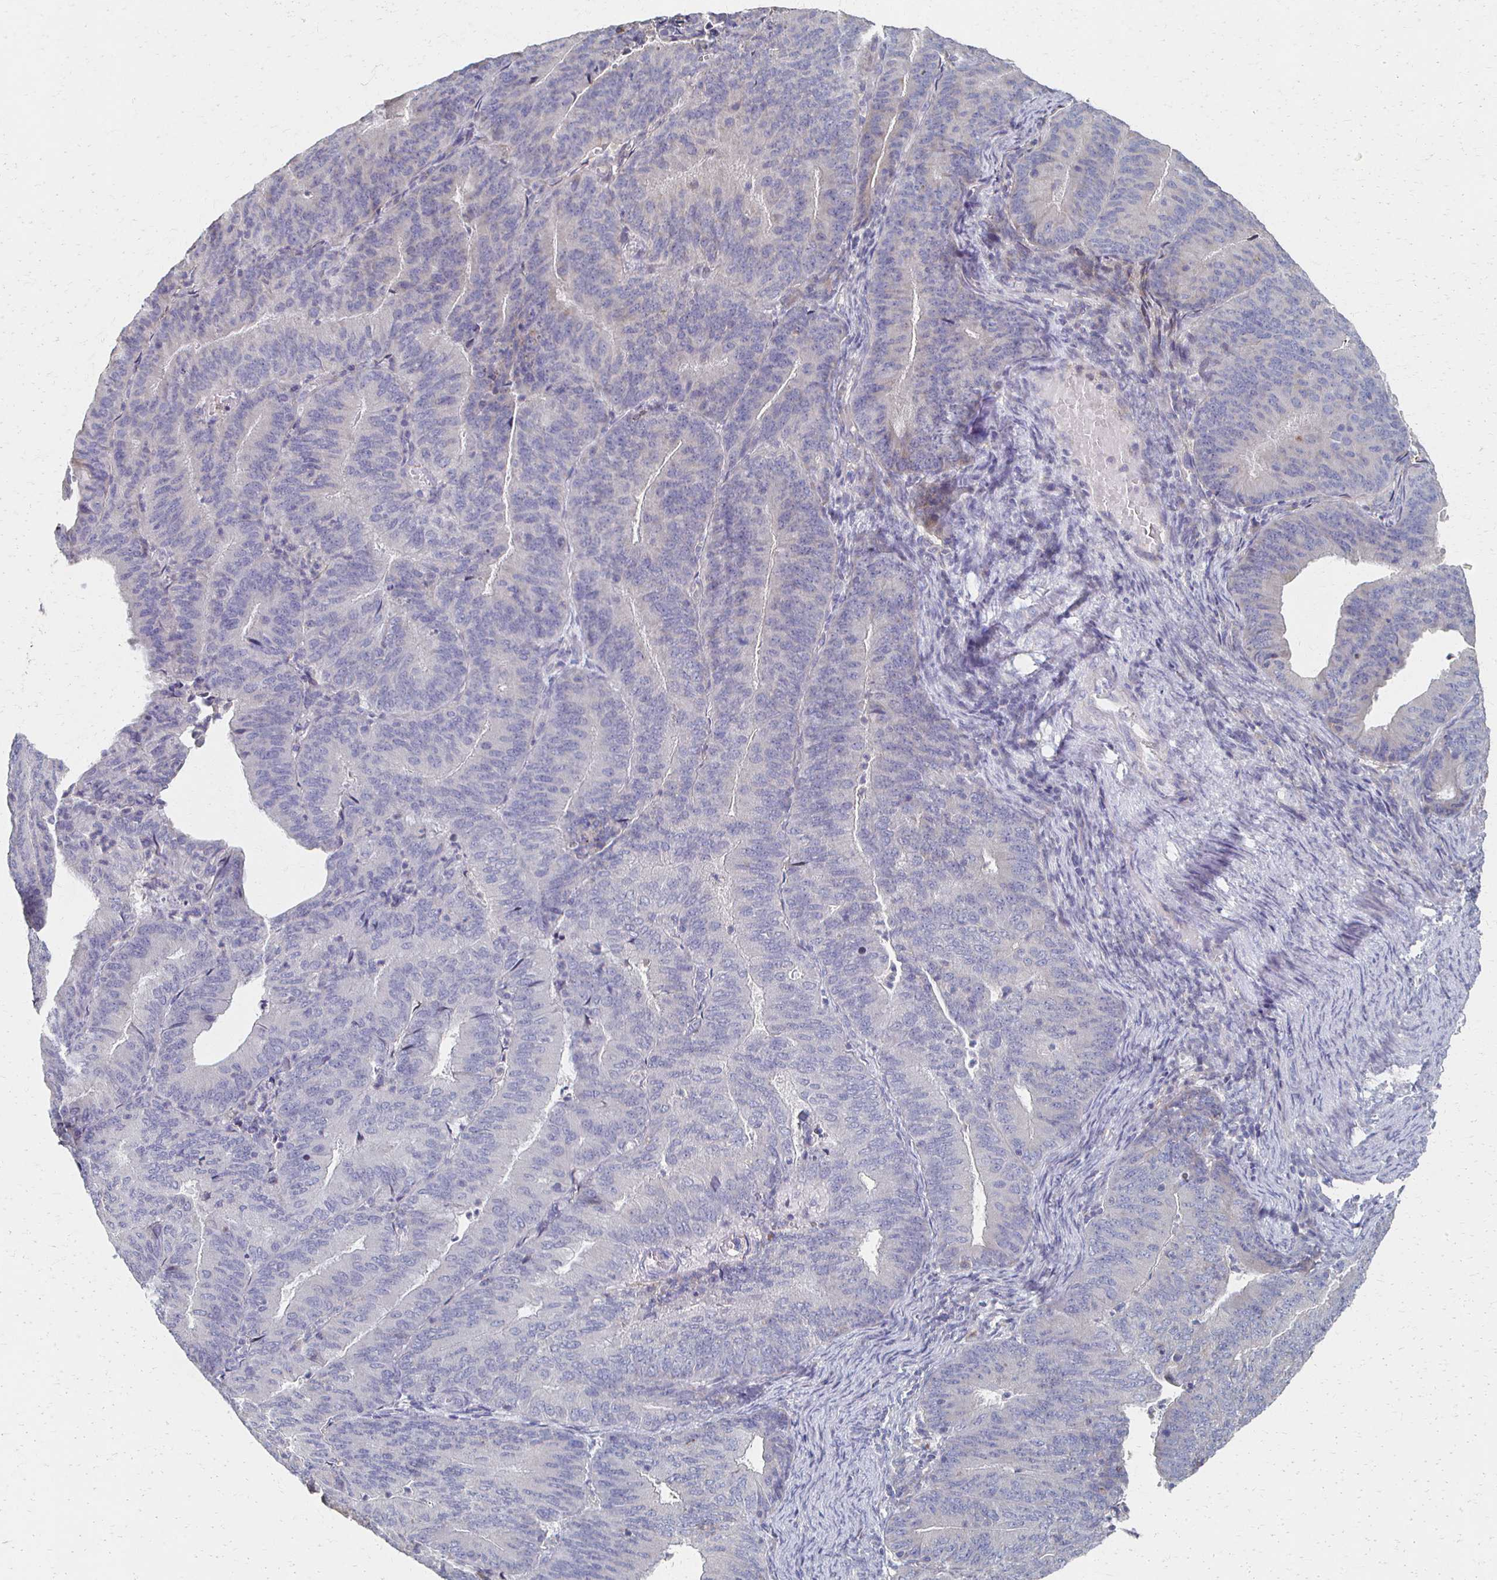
{"staining": {"intensity": "negative", "quantity": "none", "location": "none"}, "tissue": "endometrial cancer", "cell_type": "Tumor cells", "image_type": "cancer", "snomed": [{"axis": "morphology", "description": "Adenocarcinoma, NOS"}, {"axis": "topography", "description": "Endometrium"}], "caption": "This is an IHC image of human endometrial adenocarcinoma. There is no positivity in tumor cells.", "gene": "CX3CR1", "patient": {"sex": "female", "age": 57}}